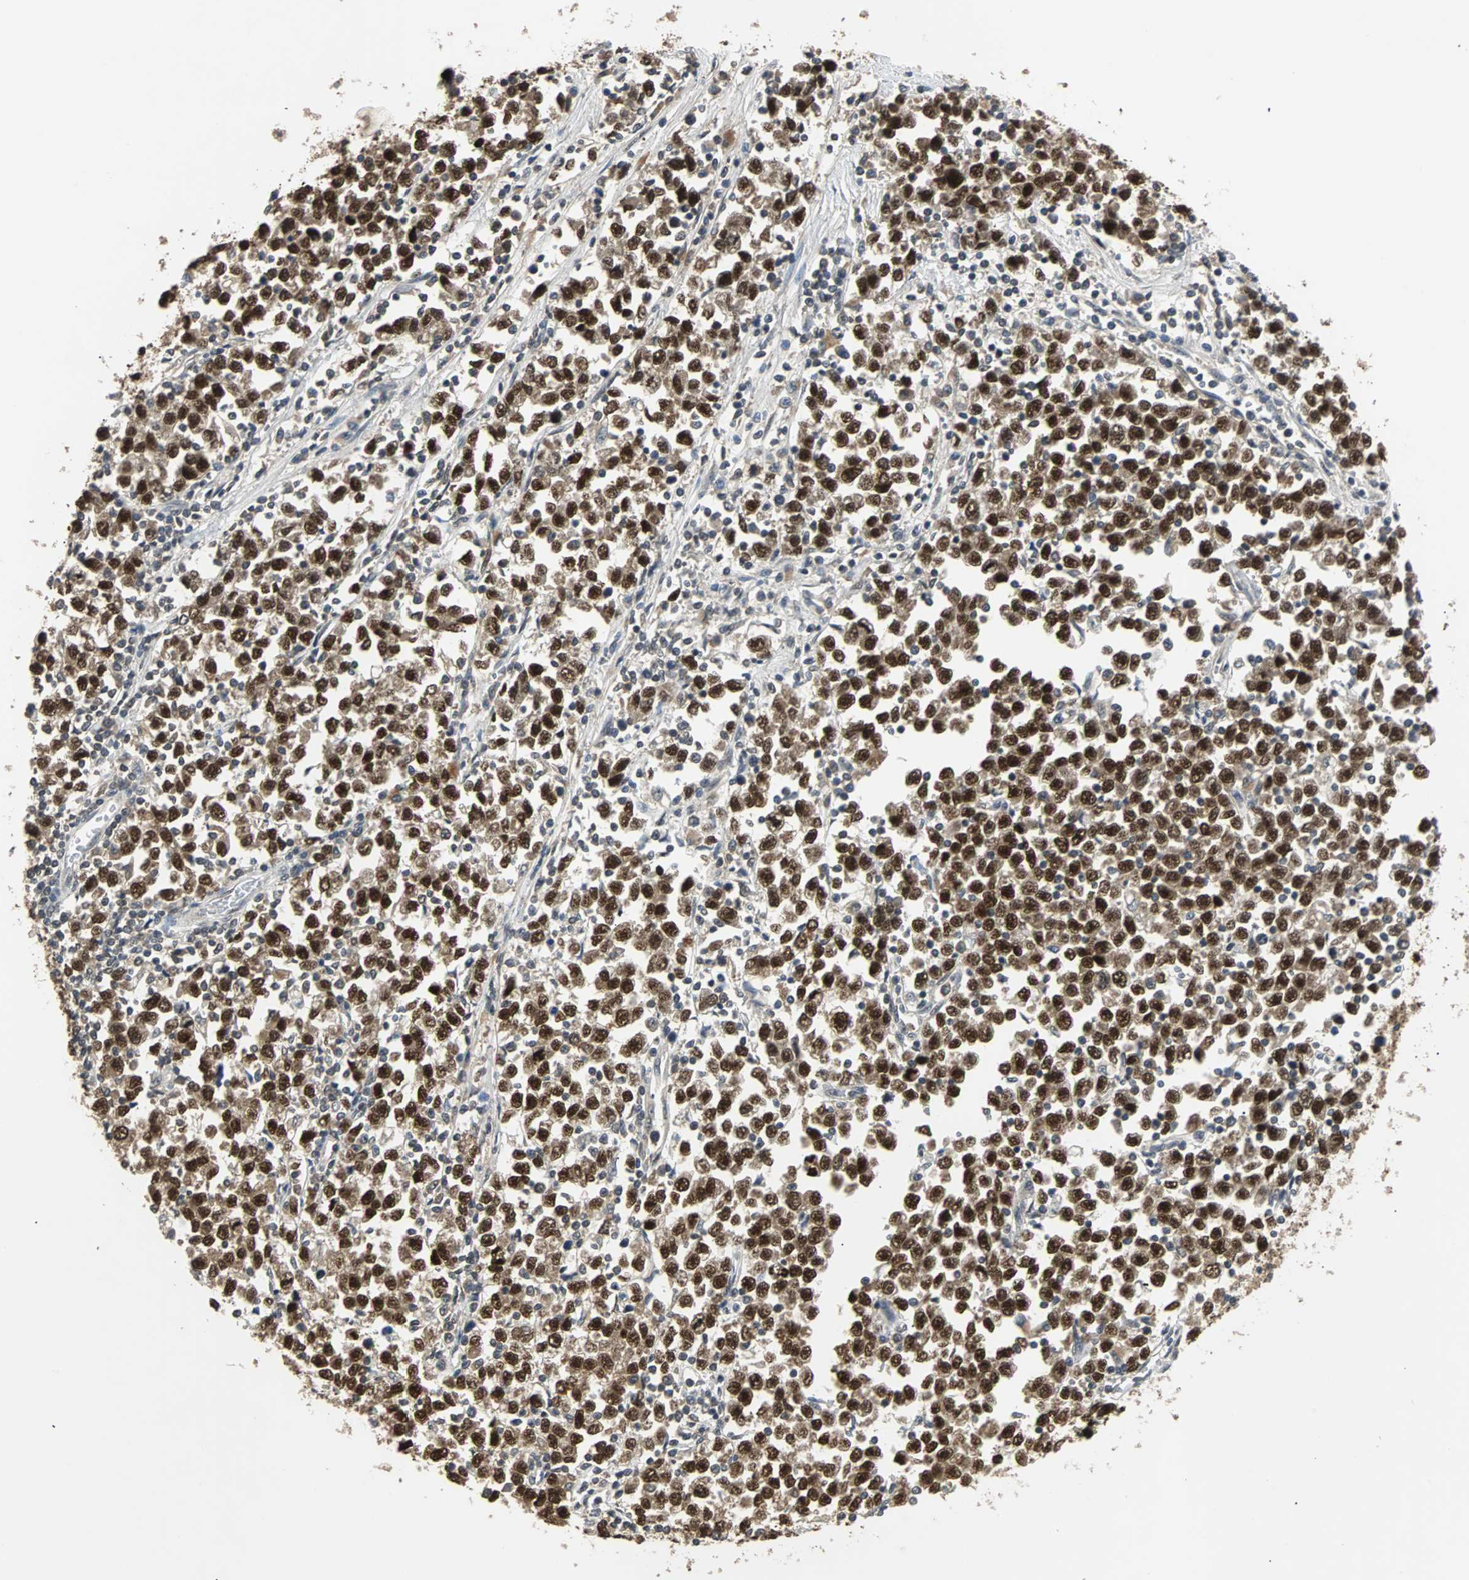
{"staining": {"intensity": "strong", "quantity": ">75%", "location": "cytoplasmic/membranous,nuclear"}, "tissue": "testis cancer", "cell_type": "Tumor cells", "image_type": "cancer", "snomed": [{"axis": "morphology", "description": "Seminoma, NOS"}, {"axis": "topography", "description": "Testis"}], "caption": "DAB immunohistochemical staining of testis cancer (seminoma) exhibits strong cytoplasmic/membranous and nuclear protein positivity in approximately >75% of tumor cells.", "gene": "PHC1", "patient": {"sex": "male", "age": 43}}